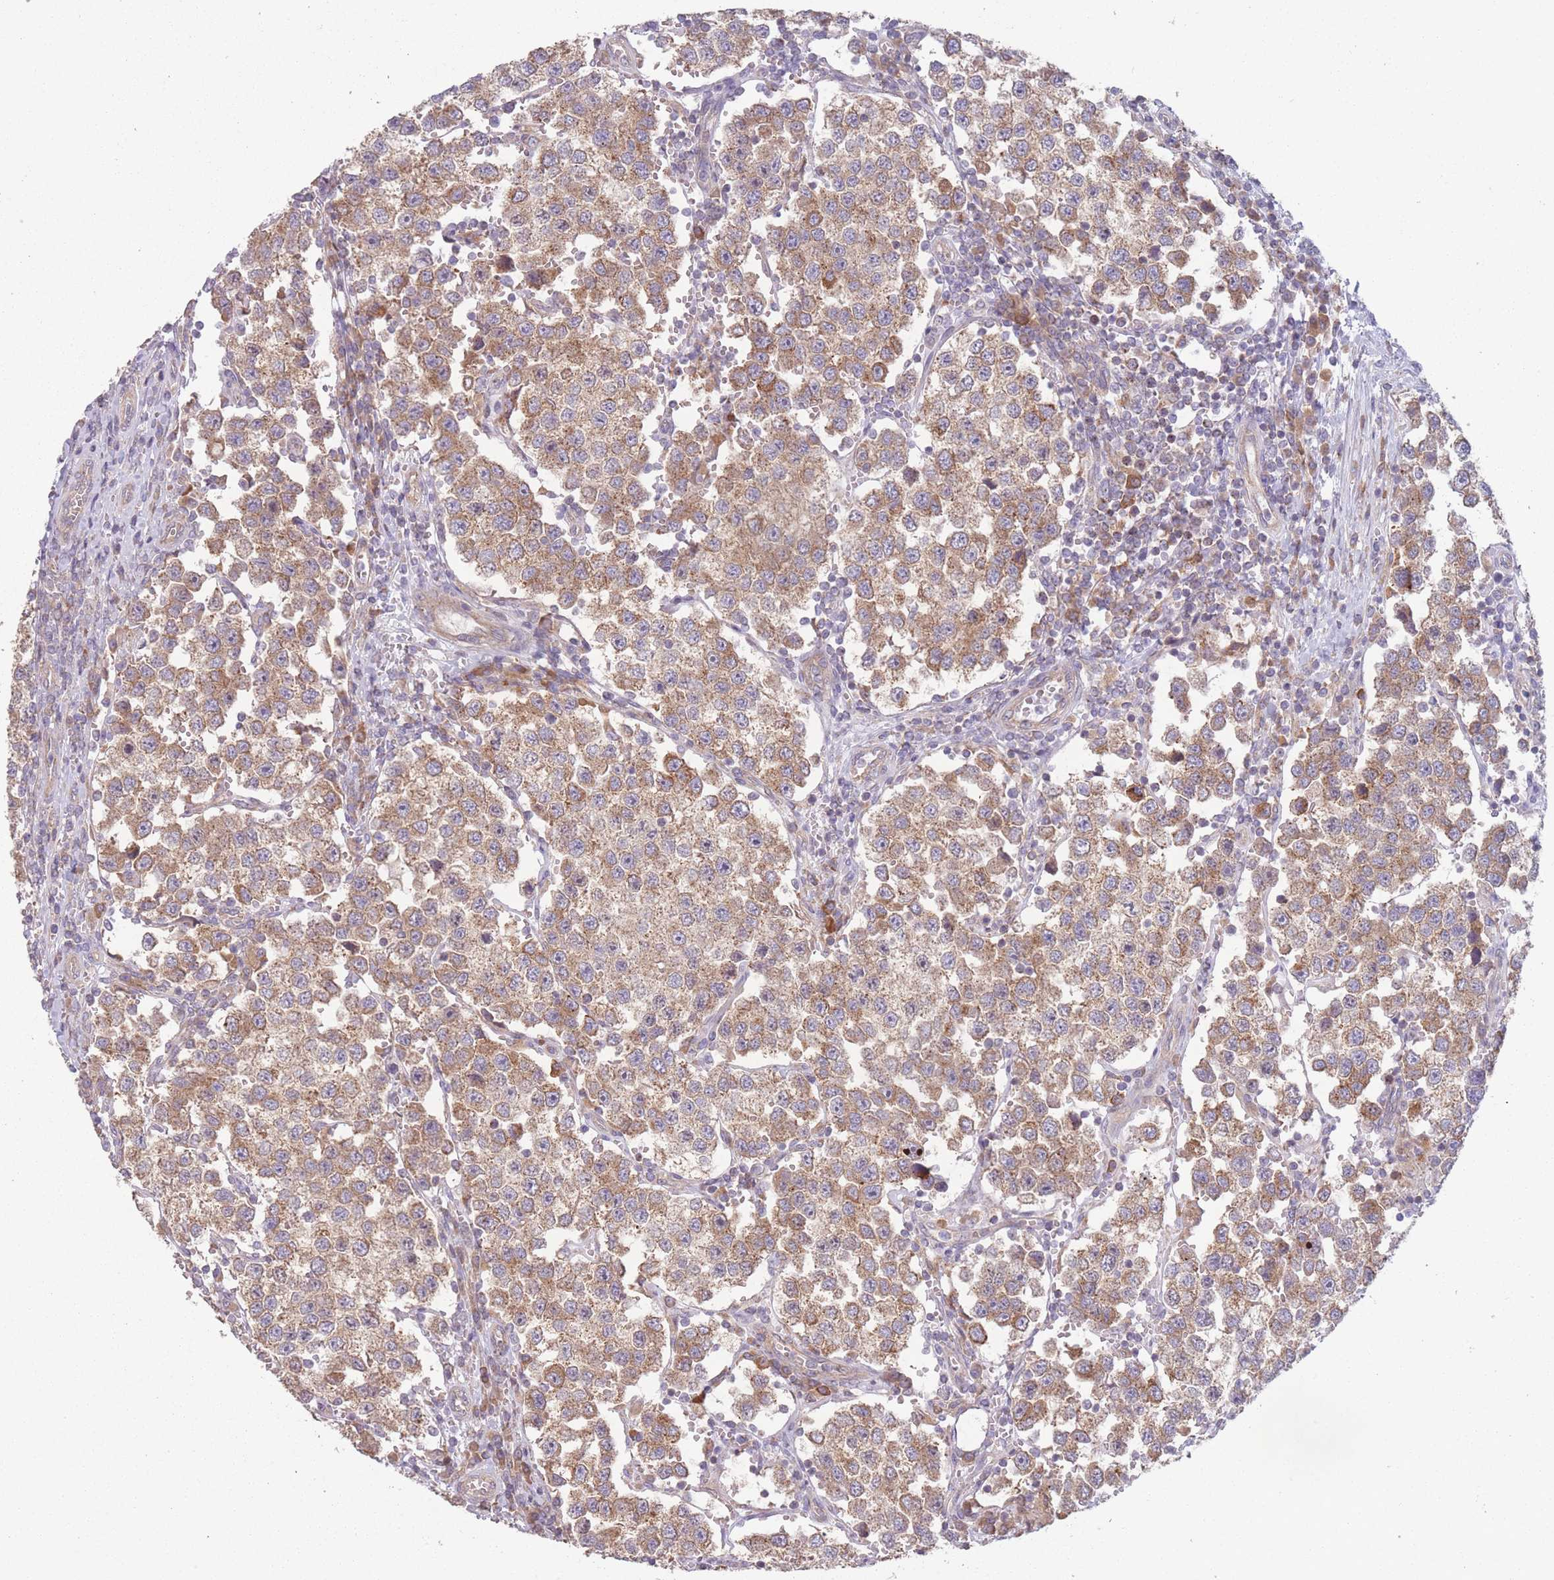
{"staining": {"intensity": "moderate", "quantity": ">75%", "location": "cytoplasmic/membranous"}, "tissue": "testis cancer", "cell_type": "Tumor cells", "image_type": "cancer", "snomed": [{"axis": "morphology", "description": "Seminoma, NOS"}, {"axis": "topography", "description": "Testis"}], "caption": "Testis seminoma tissue displays moderate cytoplasmic/membranous staining in about >75% of tumor cells", "gene": "WASHC2A", "patient": {"sex": "male", "age": 37}}